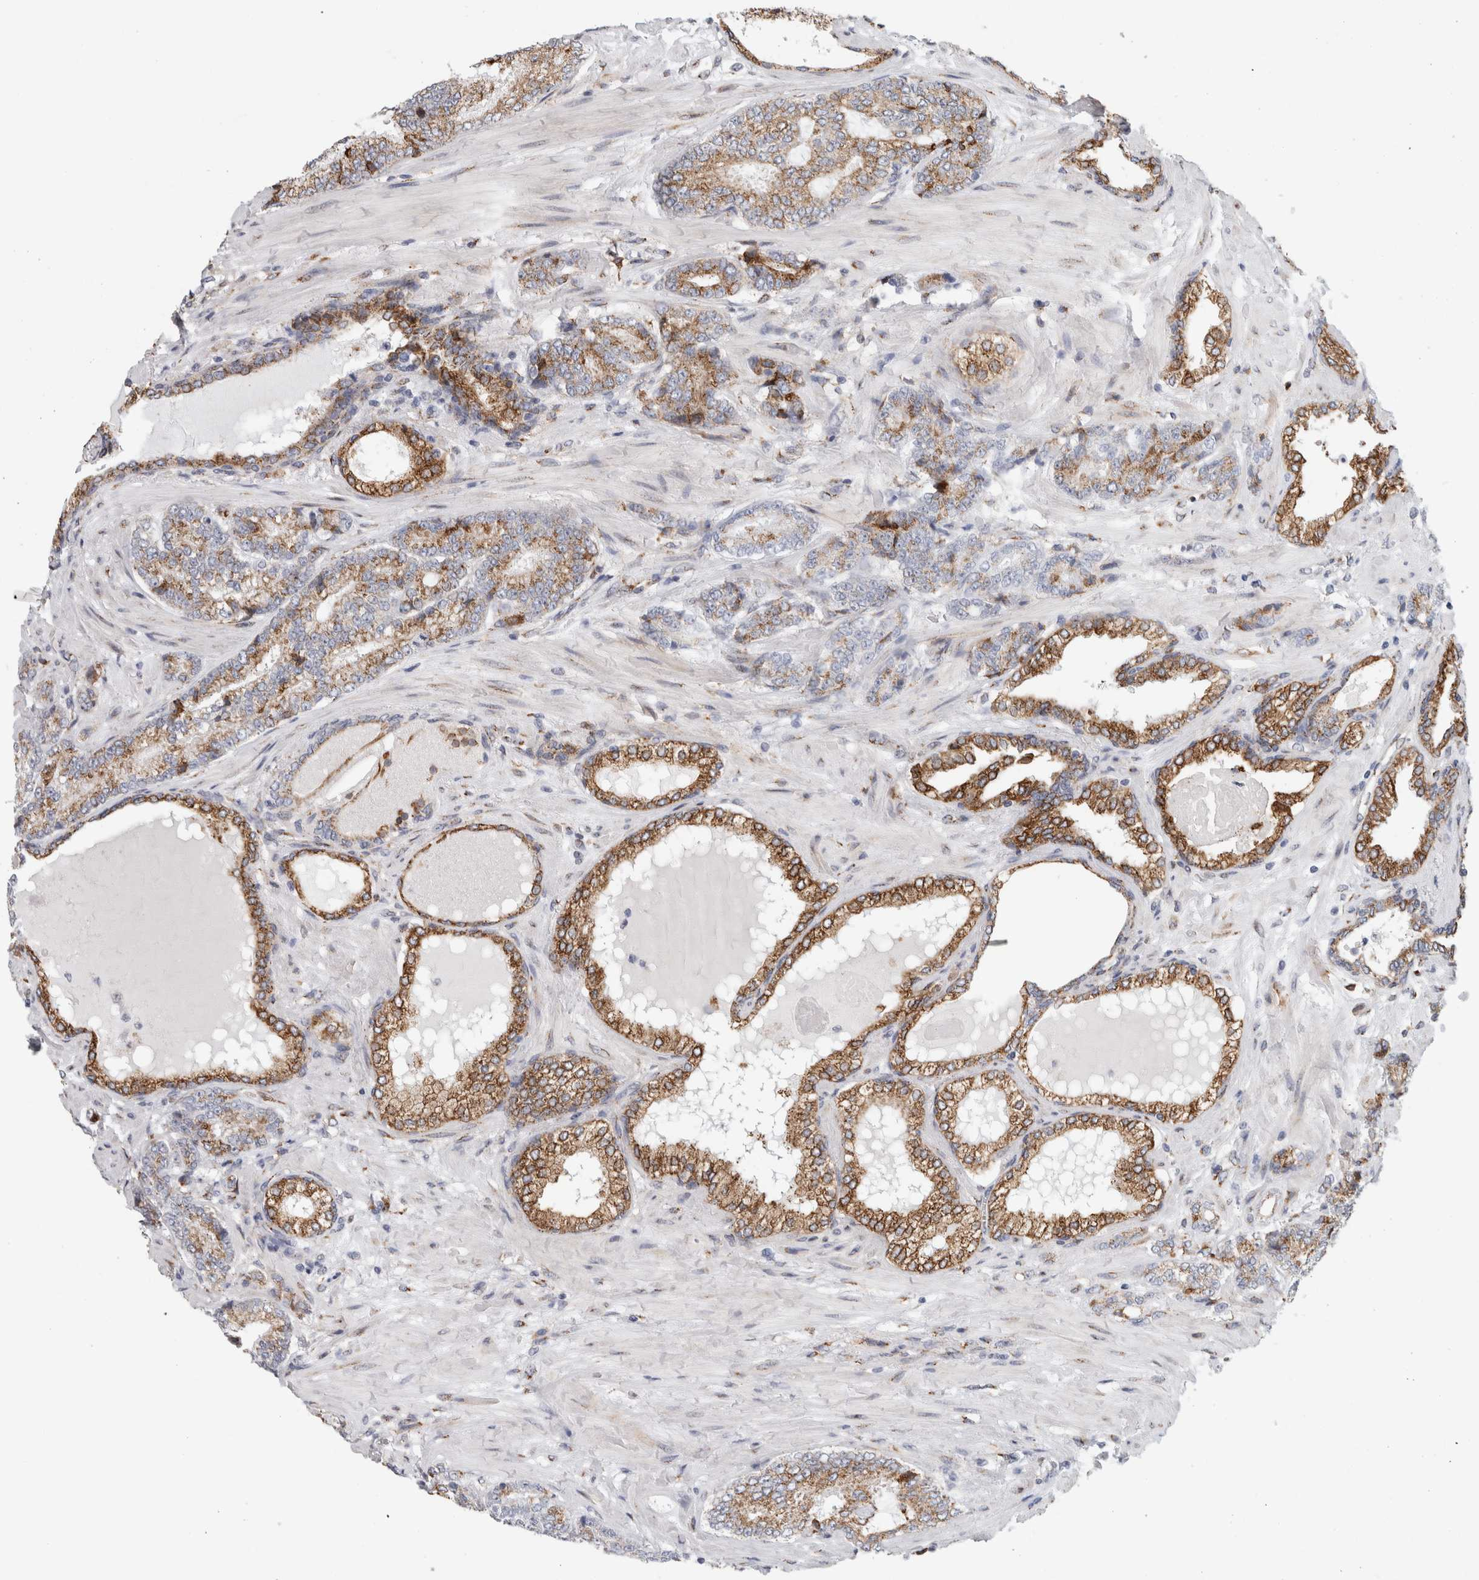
{"staining": {"intensity": "moderate", "quantity": ">75%", "location": "cytoplasmic/membranous"}, "tissue": "prostate cancer", "cell_type": "Tumor cells", "image_type": "cancer", "snomed": [{"axis": "morphology", "description": "Adenocarcinoma, High grade"}, {"axis": "topography", "description": "Prostate"}], "caption": "A histopathology image of human prostate high-grade adenocarcinoma stained for a protein reveals moderate cytoplasmic/membranous brown staining in tumor cells. (DAB IHC with brightfield microscopy, high magnification).", "gene": "MCFD2", "patient": {"sex": "male", "age": 61}}